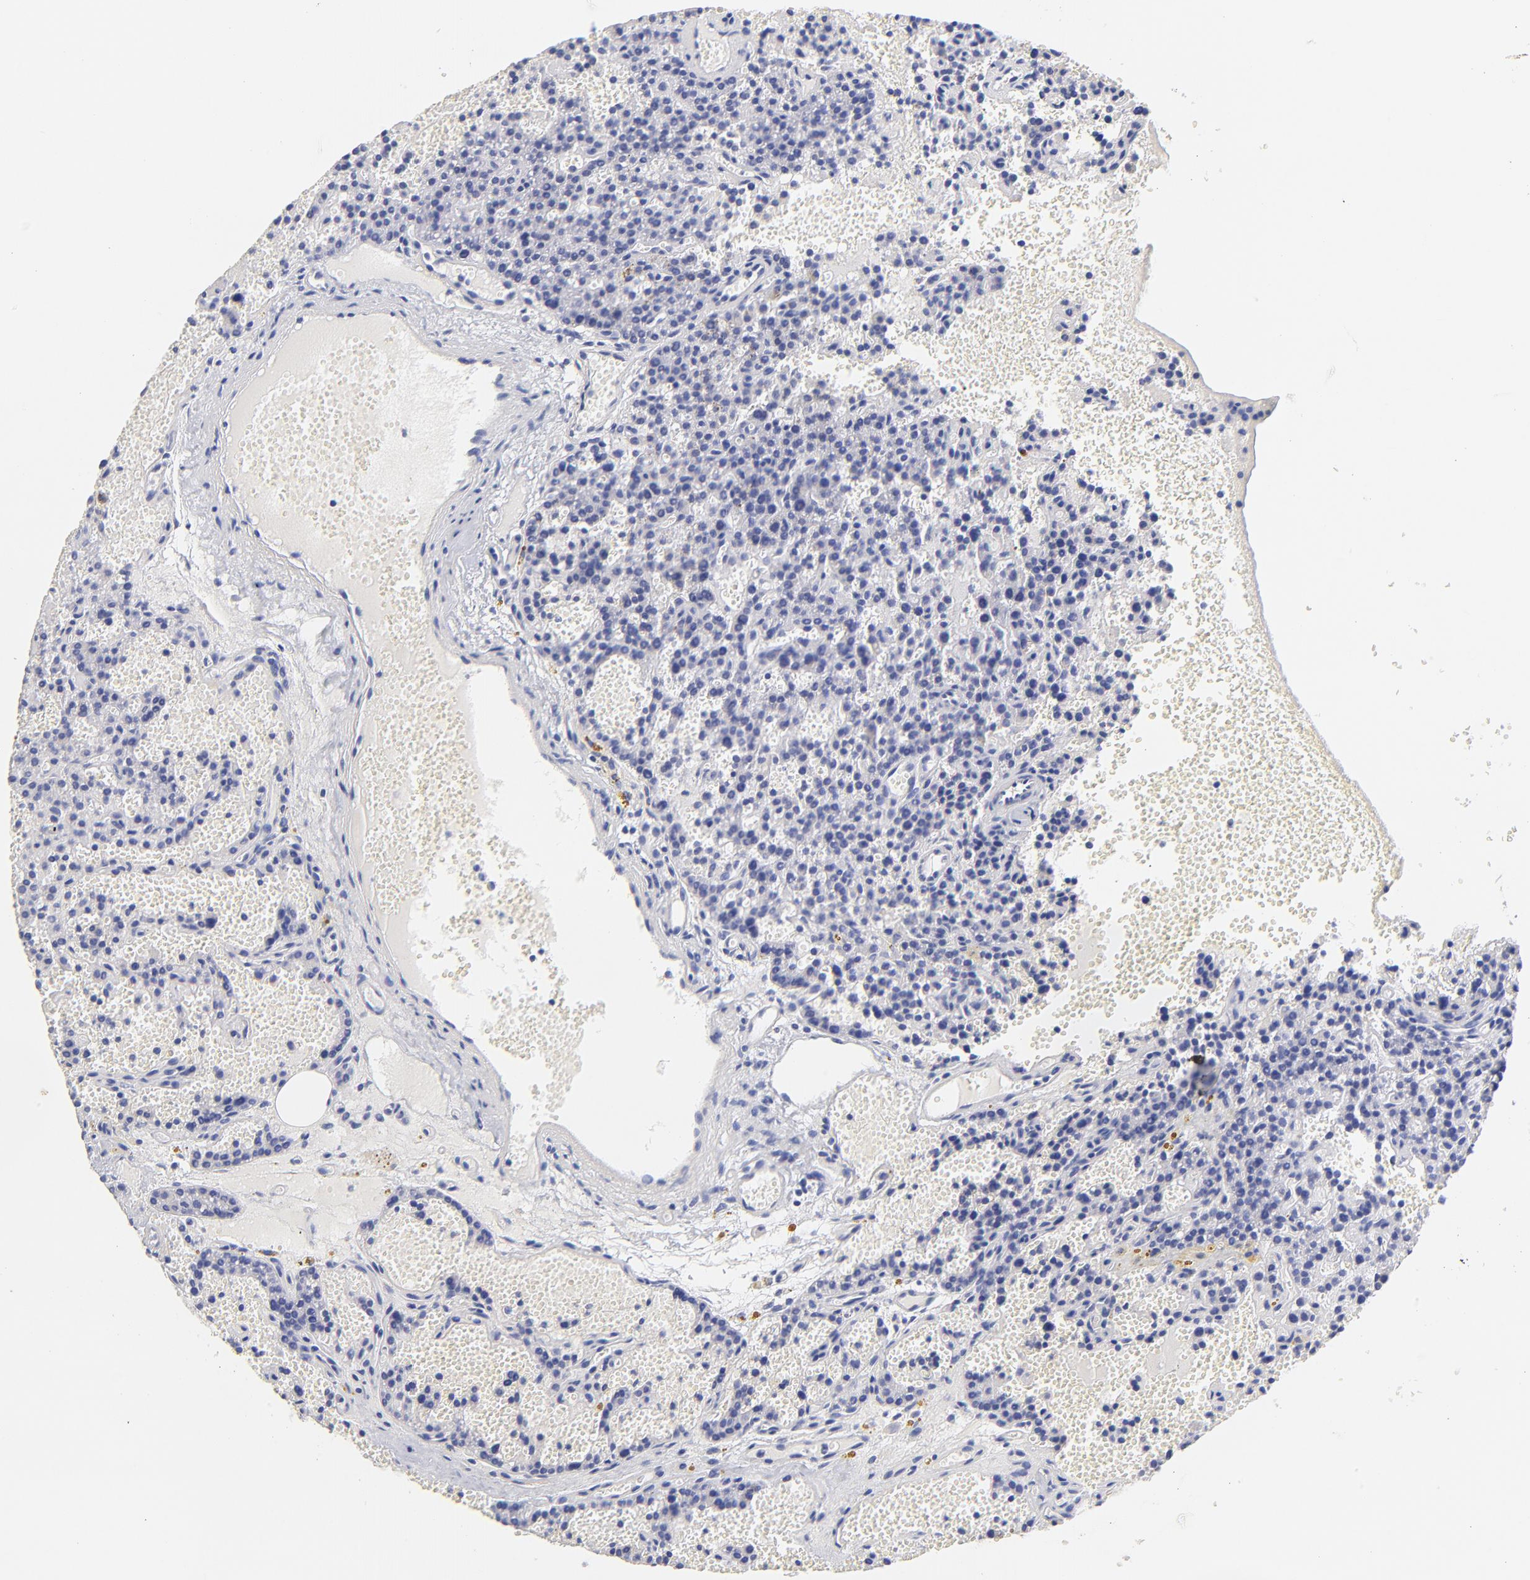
{"staining": {"intensity": "negative", "quantity": "none", "location": "none"}, "tissue": "parathyroid gland", "cell_type": "Glandular cells", "image_type": "normal", "snomed": [{"axis": "morphology", "description": "Normal tissue, NOS"}, {"axis": "topography", "description": "Parathyroid gland"}], "caption": "The micrograph shows no staining of glandular cells in normal parathyroid gland. (Brightfield microscopy of DAB IHC at high magnification).", "gene": "HORMAD2", "patient": {"sex": "male", "age": 25}}